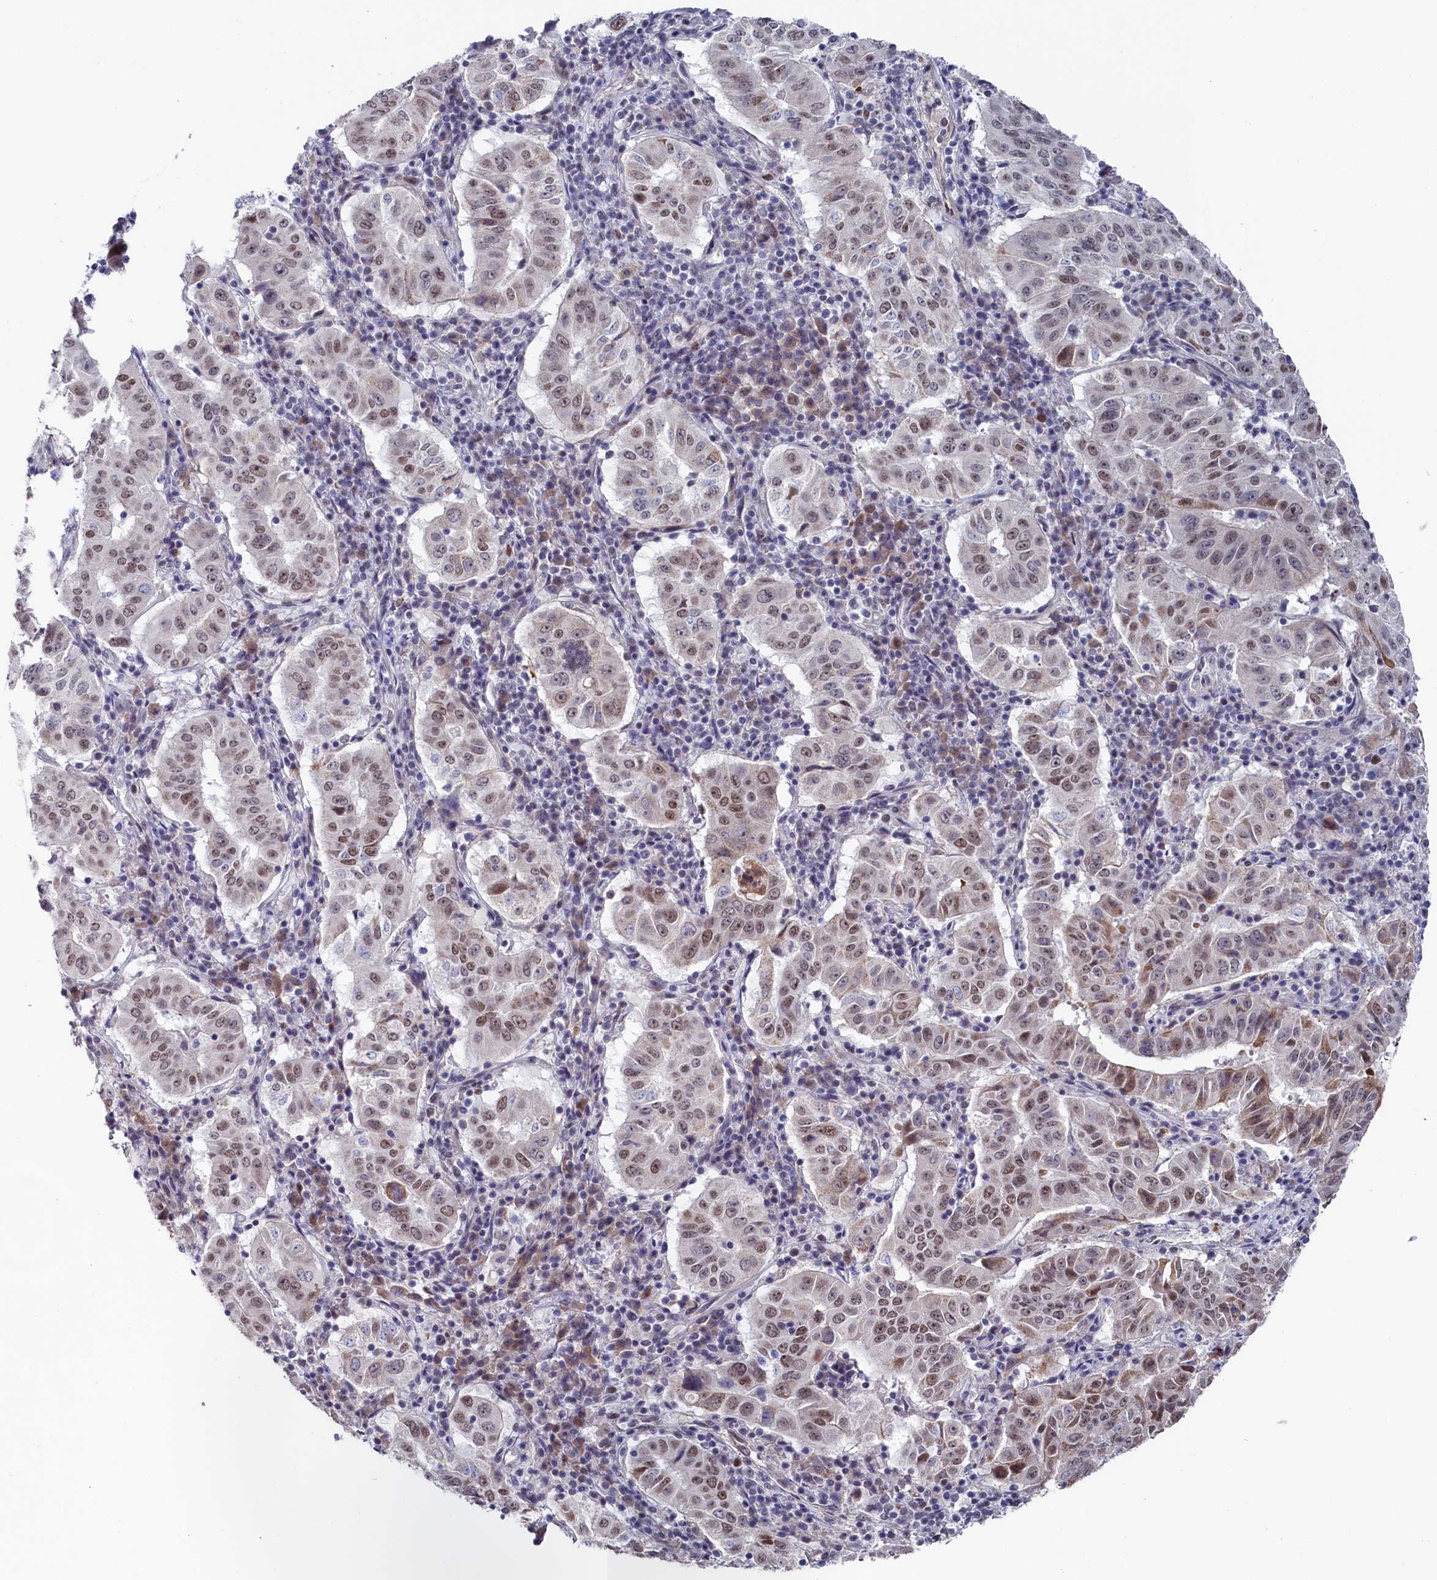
{"staining": {"intensity": "moderate", "quantity": ">75%", "location": "nuclear"}, "tissue": "pancreatic cancer", "cell_type": "Tumor cells", "image_type": "cancer", "snomed": [{"axis": "morphology", "description": "Adenocarcinoma, NOS"}, {"axis": "topography", "description": "Pancreas"}], "caption": "High-magnification brightfield microscopy of pancreatic cancer (adenocarcinoma) stained with DAB (brown) and counterstained with hematoxylin (blue). tumor cells exhibit moderate nuclear positivity is present in about>75% of cells.", "gene": "TIGD4", "patient": {"sex": "male", "age": 63}}